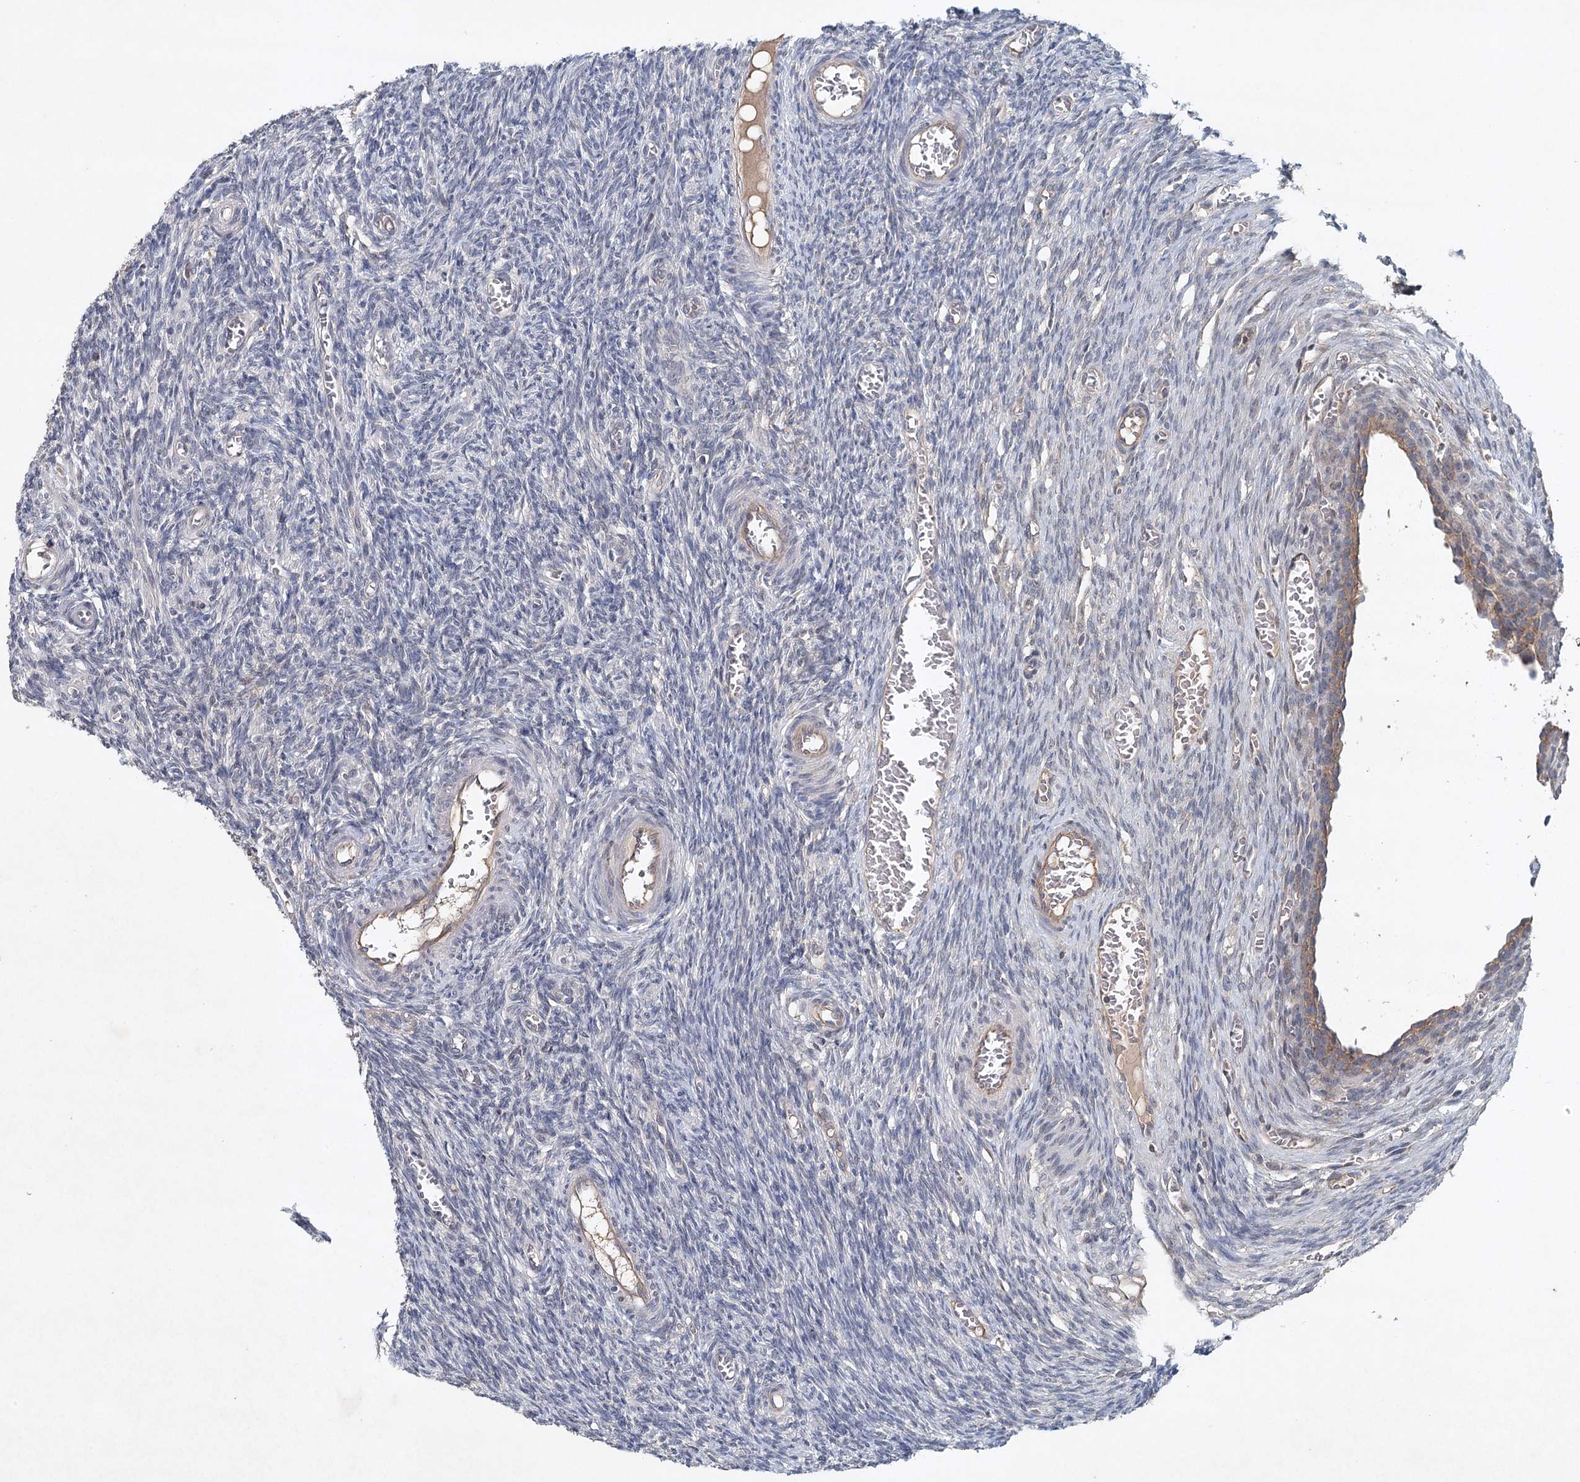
{"staining": {"intensity": "negative", "quantity": "none", "location": "none"}, "tissue": "ovary", "cell_type": "Ovarian stroma cells", "image_type": "normal", "snomed": [{"axis": "morphology", "description": "Normal tissue, NOS"}, {"axis": "topography", "description": "Ovary"}], "caption": "IHC micrograph of benign ovary: ovary stained with DAB (3,3'-diaminobenzidine) shows no significant protein positivity in ovarian stroma cells. The staining was performed using DAB (3,3'-diaminobenzidine) to visualize the protein expression in brown, while the nuclei were stained in blue with hematoxylin (Magnification: 20x).", "gene": "SYNPO", "patient": {"sex": "female", "age": 27}}